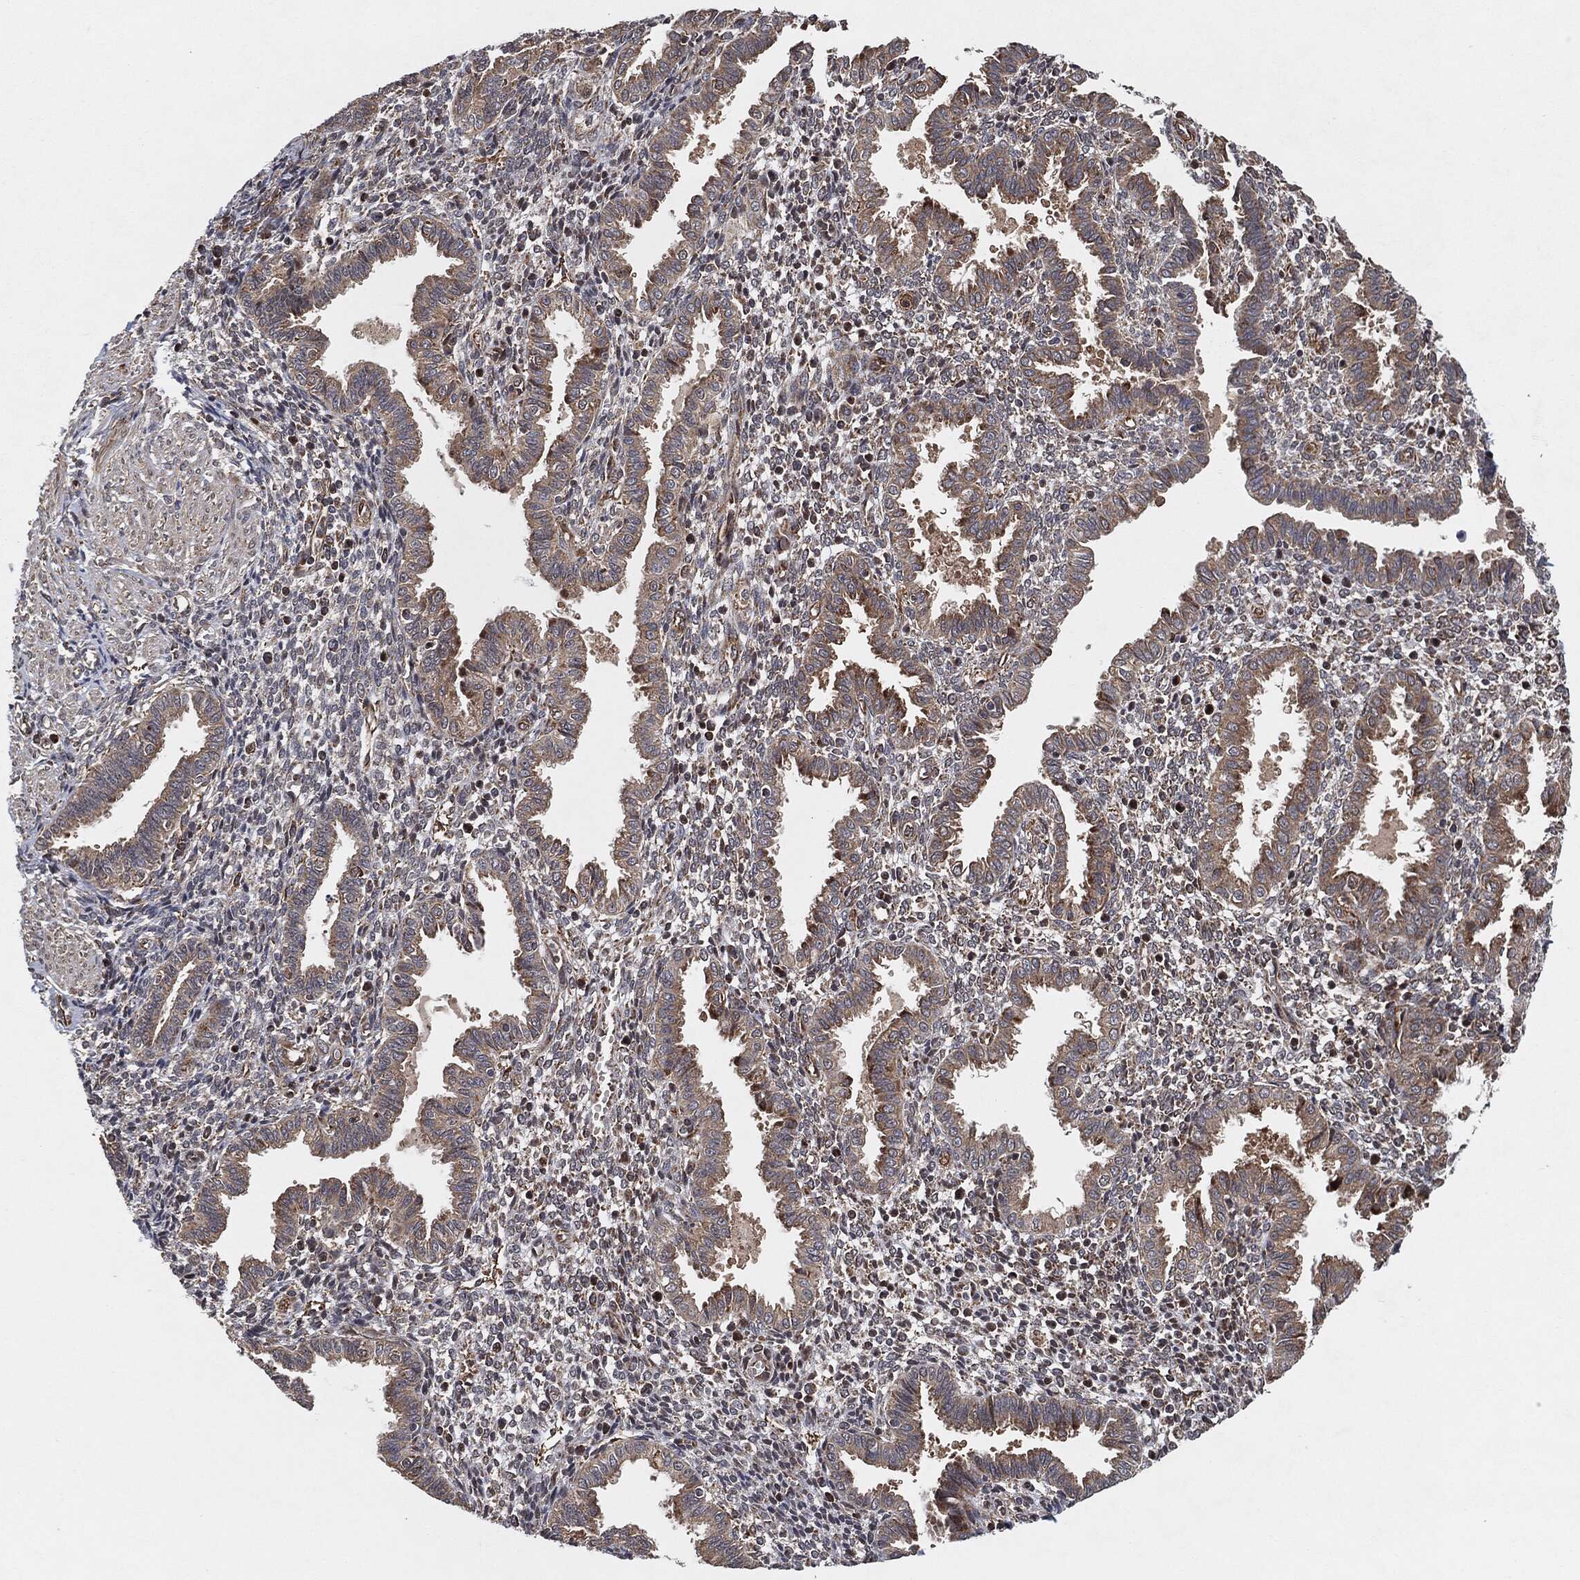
{"staining": {"intensity": "weak", "quantity": "<25%", "location": "cytoplasmic/membranous"}, "tissue": "endometrium", "cell_type": "Cells in endometrial stroma", "image_type": "normal", "snomed": [{"axis": "morphology", "description": "Normal tissue, NOS"}, {"axis": "topography", "description": "Endometrium"}], "caption": "Immunohistochemical staining of benign human endometrium demonstrates no significant expression in cells in endometrial stroma.", "gene": "BCAR1", "patient": {"sex": "female", "age": 37}}